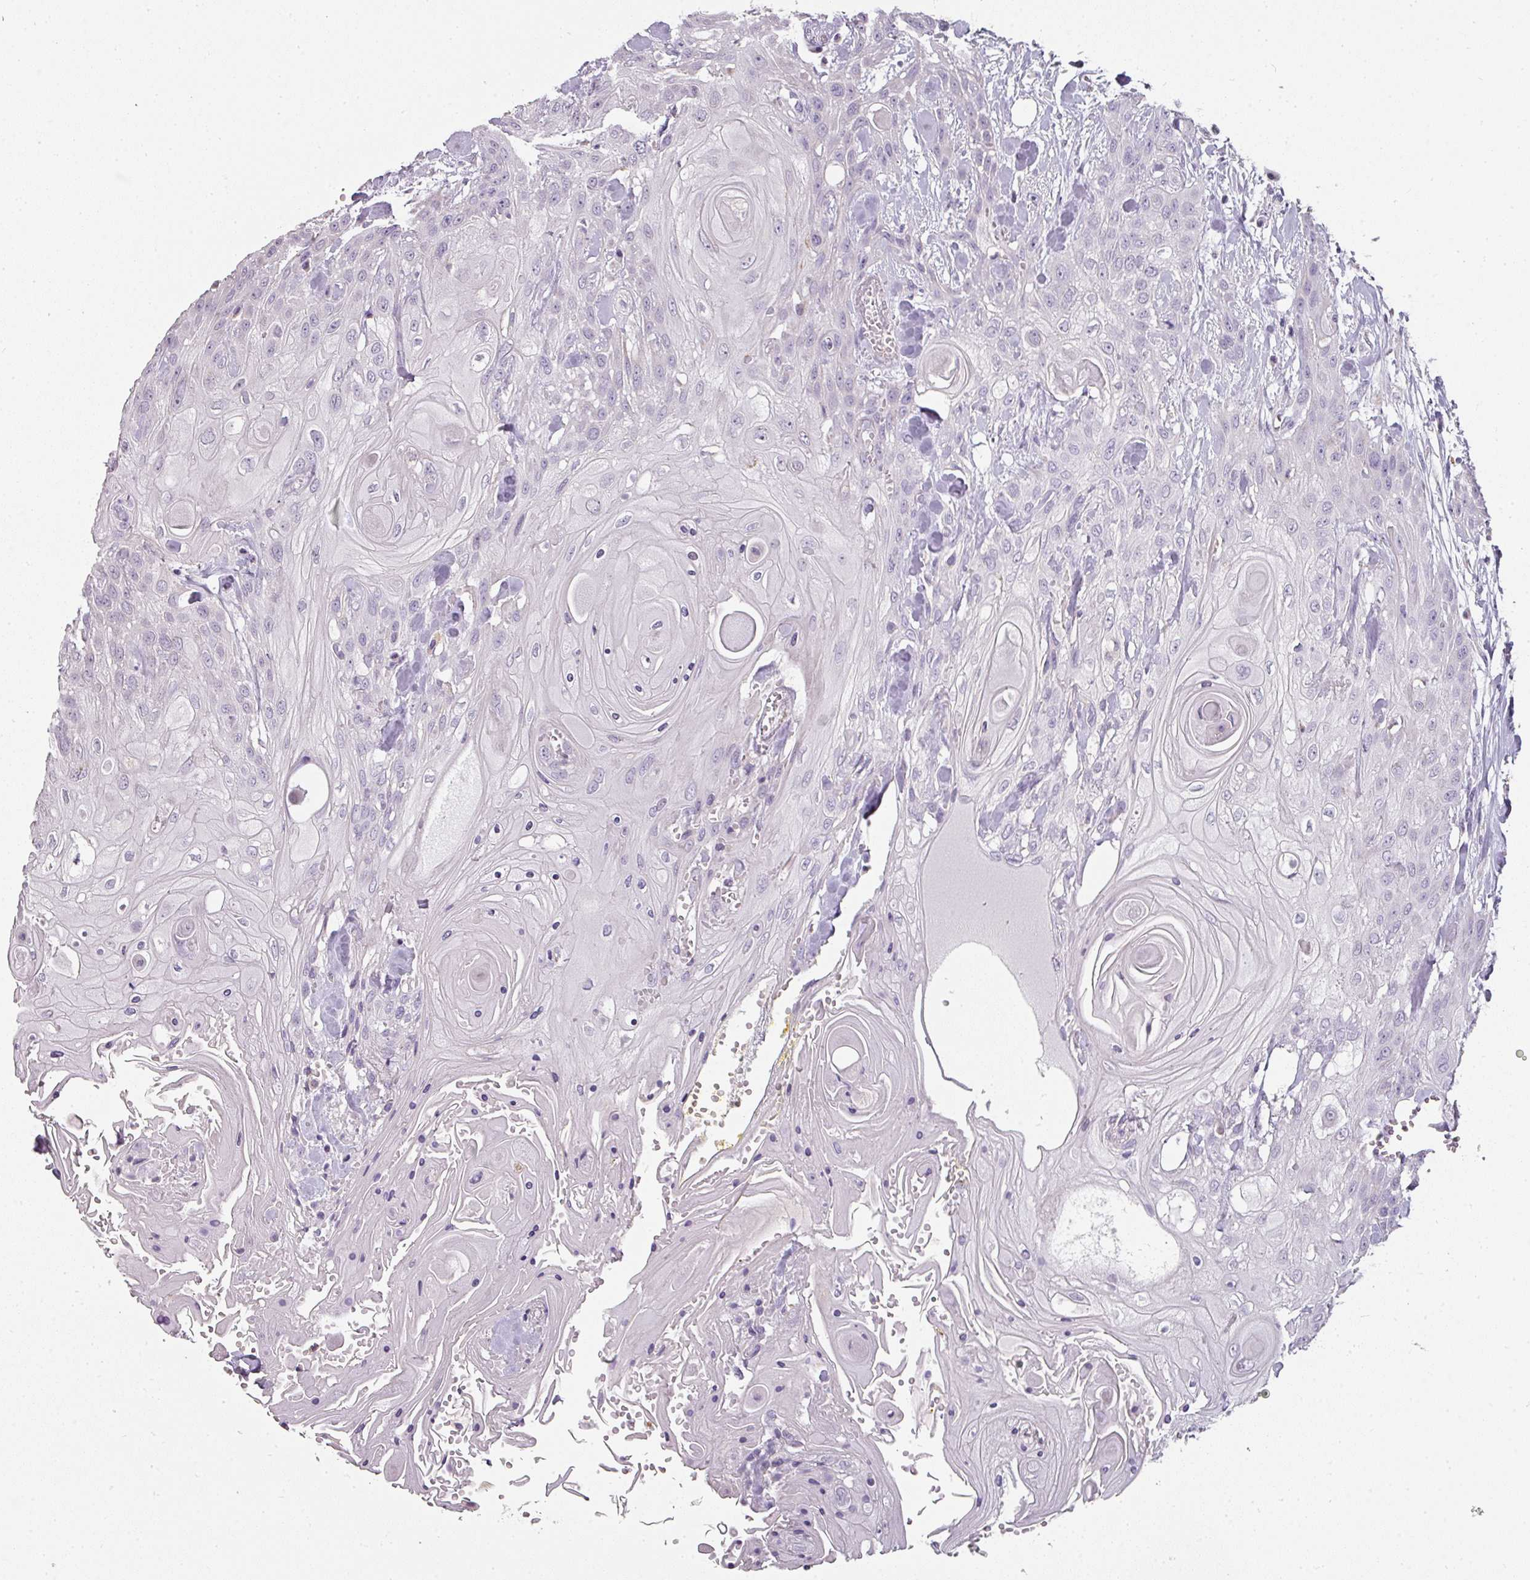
{"staining": {"intensity": "negative", "quantity": "none", "location": "none"}, "tissue": "head and neck cancer", "cell_type": "Tumor cells", "image_type": "cancer", "snomed": [{"axis": "morphology", "description": "Squamous cell carcinoma, NOS"}, {"axis": "topography", "description": "Head-Neck"}], "caption": "Tumor cells are negative for brown protein staining in head and neck cancer. (DAB immunohistochemistry with hematoxylin counter stain).", "gene": "CAMP", "patient": {"sex": "female", "age": 43}}